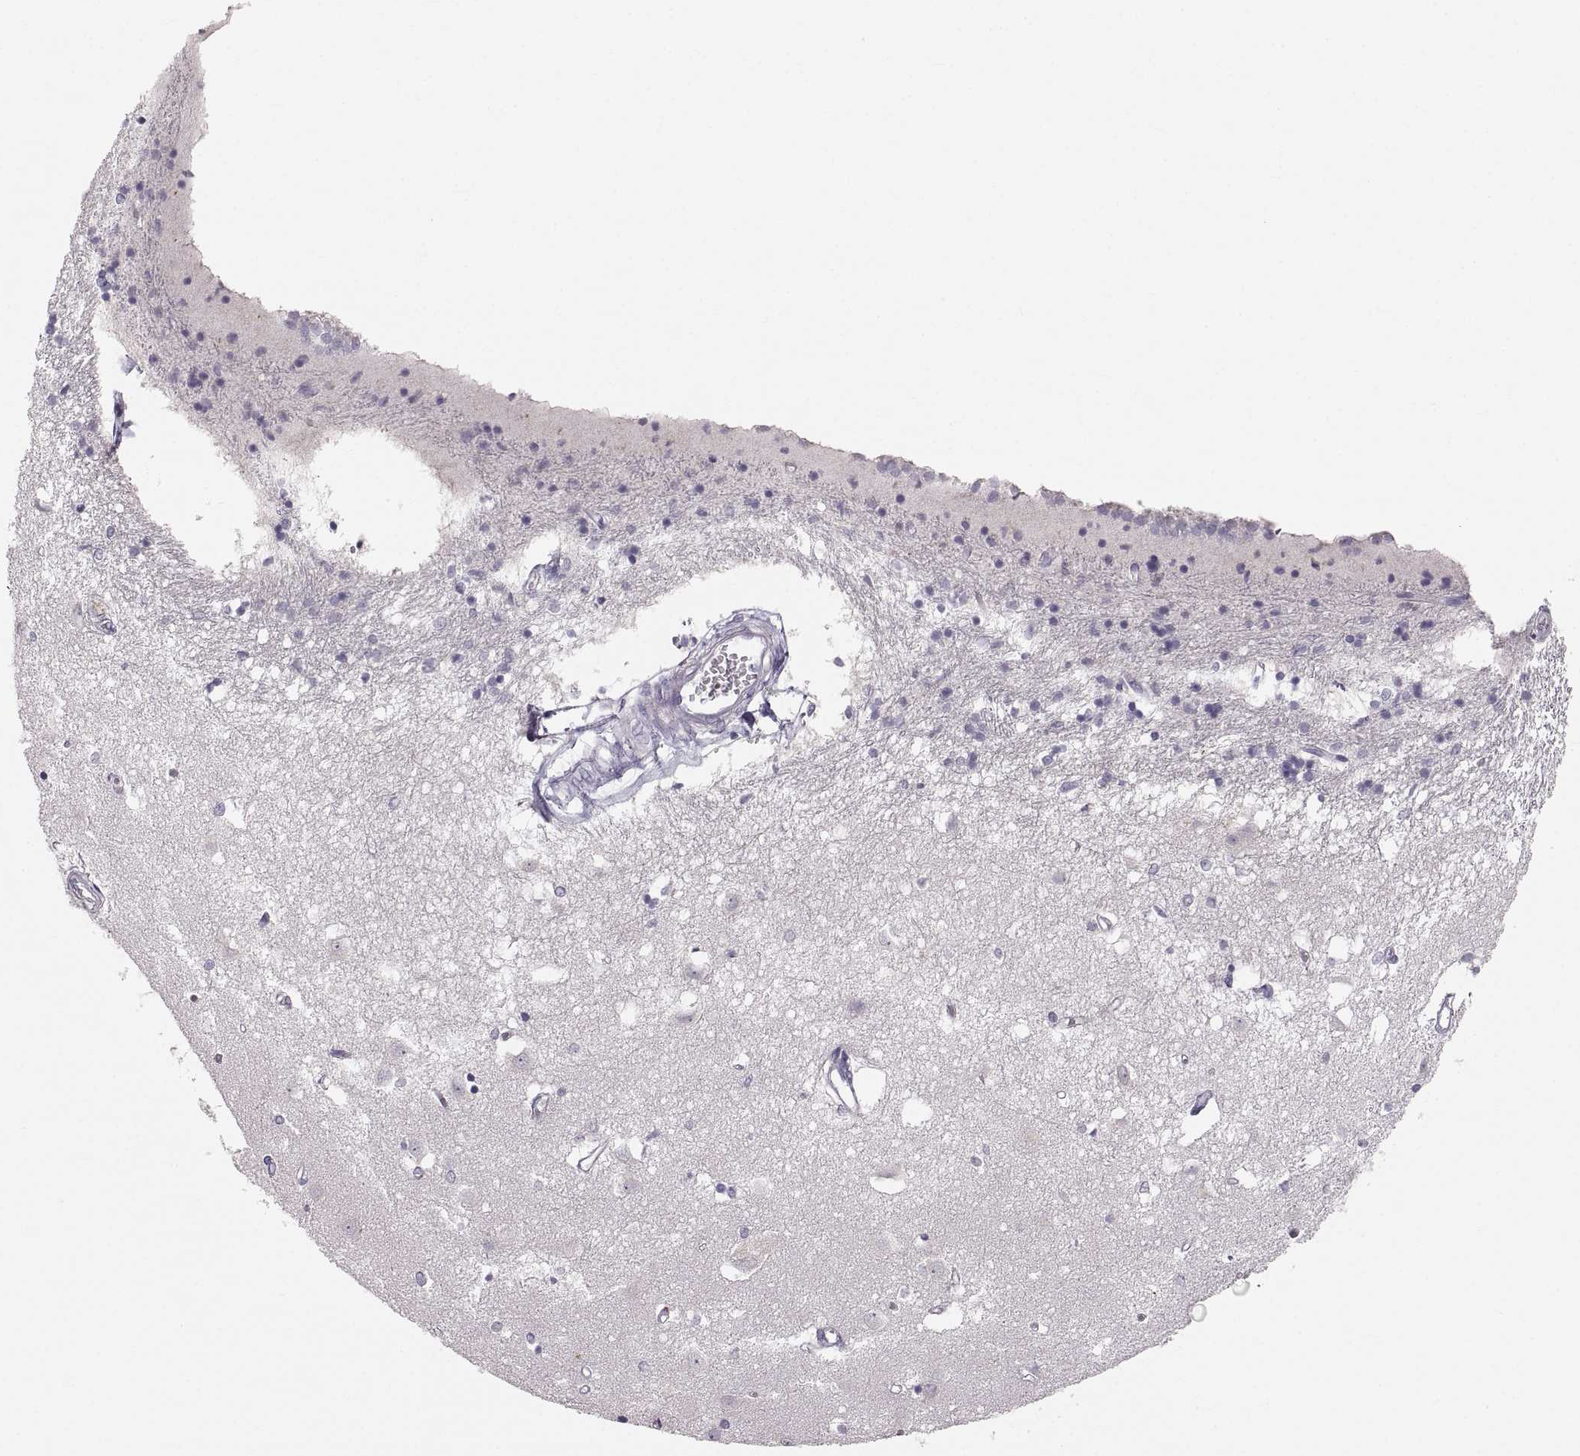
{"staining": {"intensity": "negative", "quantity": "none", "location": "none"}, "tissue": "caudate", "cell_type": "Glial cells", "image_type": "normal", "snomed": [{"axis": "morphology", "description": "Normal tissue, NOS"}, {"axis": "topography", "description": "Lateral ventricle wall"}], "caption": "DAB immunohistochemical staining of benign caudate reveals no significant positivity in glial cells.", "gene": "RUNDC3A", "patient": {"sex": "male", "age": 54}}